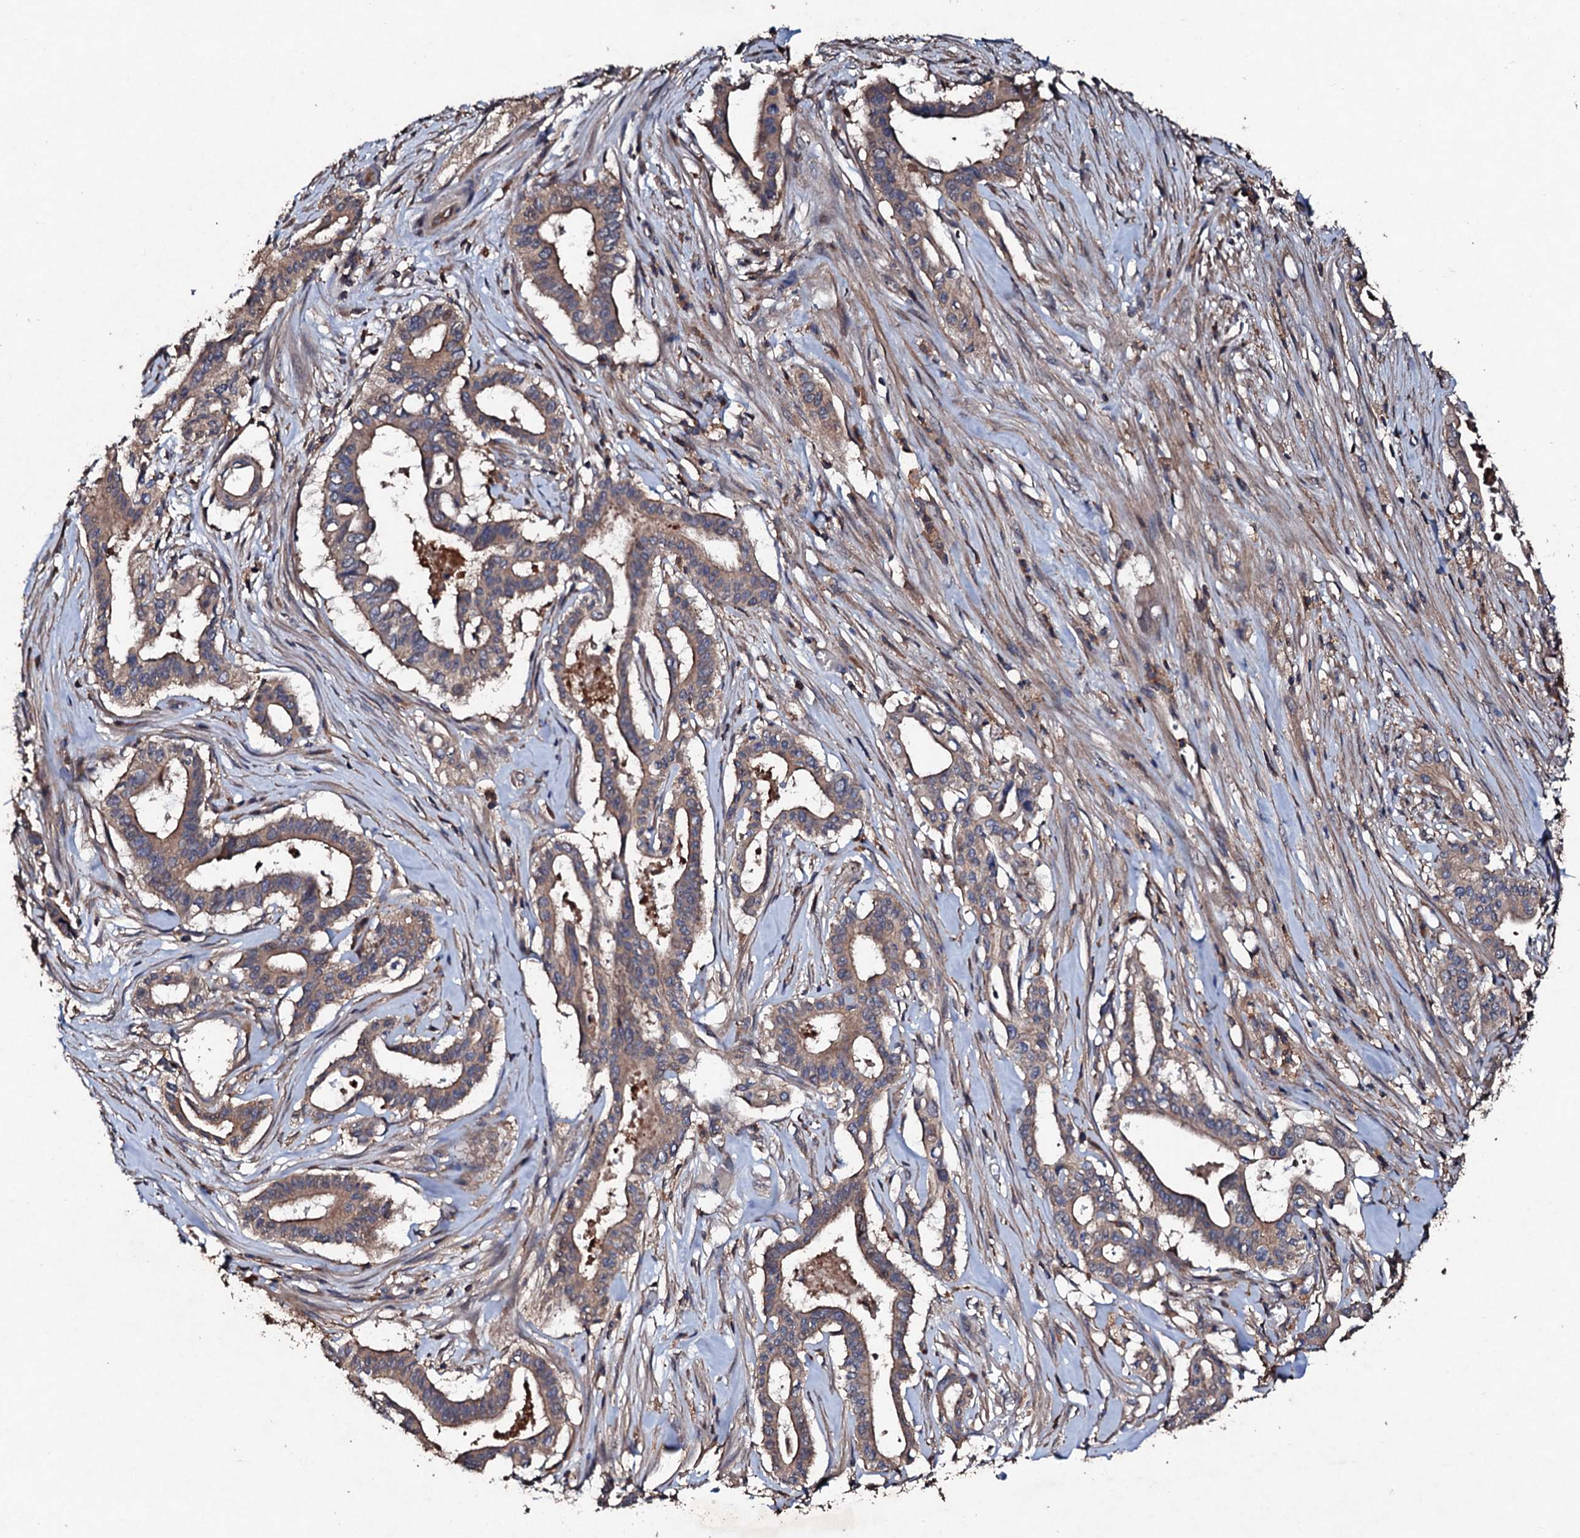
{"staining": {"intensity": "moderate", "quantity": ">75%", "location": "cytoplasmic/membranous"}, "tissue": "pancreatic cancer", "cell_type": "Tumor cells", "image_type": "cancer", "snomed": [{"axis": "morphology", "description": "Adenocarcinoma, NOS"}, {"axis": "topography", "description": "Pancreas"}], "caption": "A brown stain shows moderate cytoplasmic/membranous positivity of a protein in human pancreatic cancer tumor cells.", "gene": "KERA", "patient": {"sex": "female", "age": 77}}